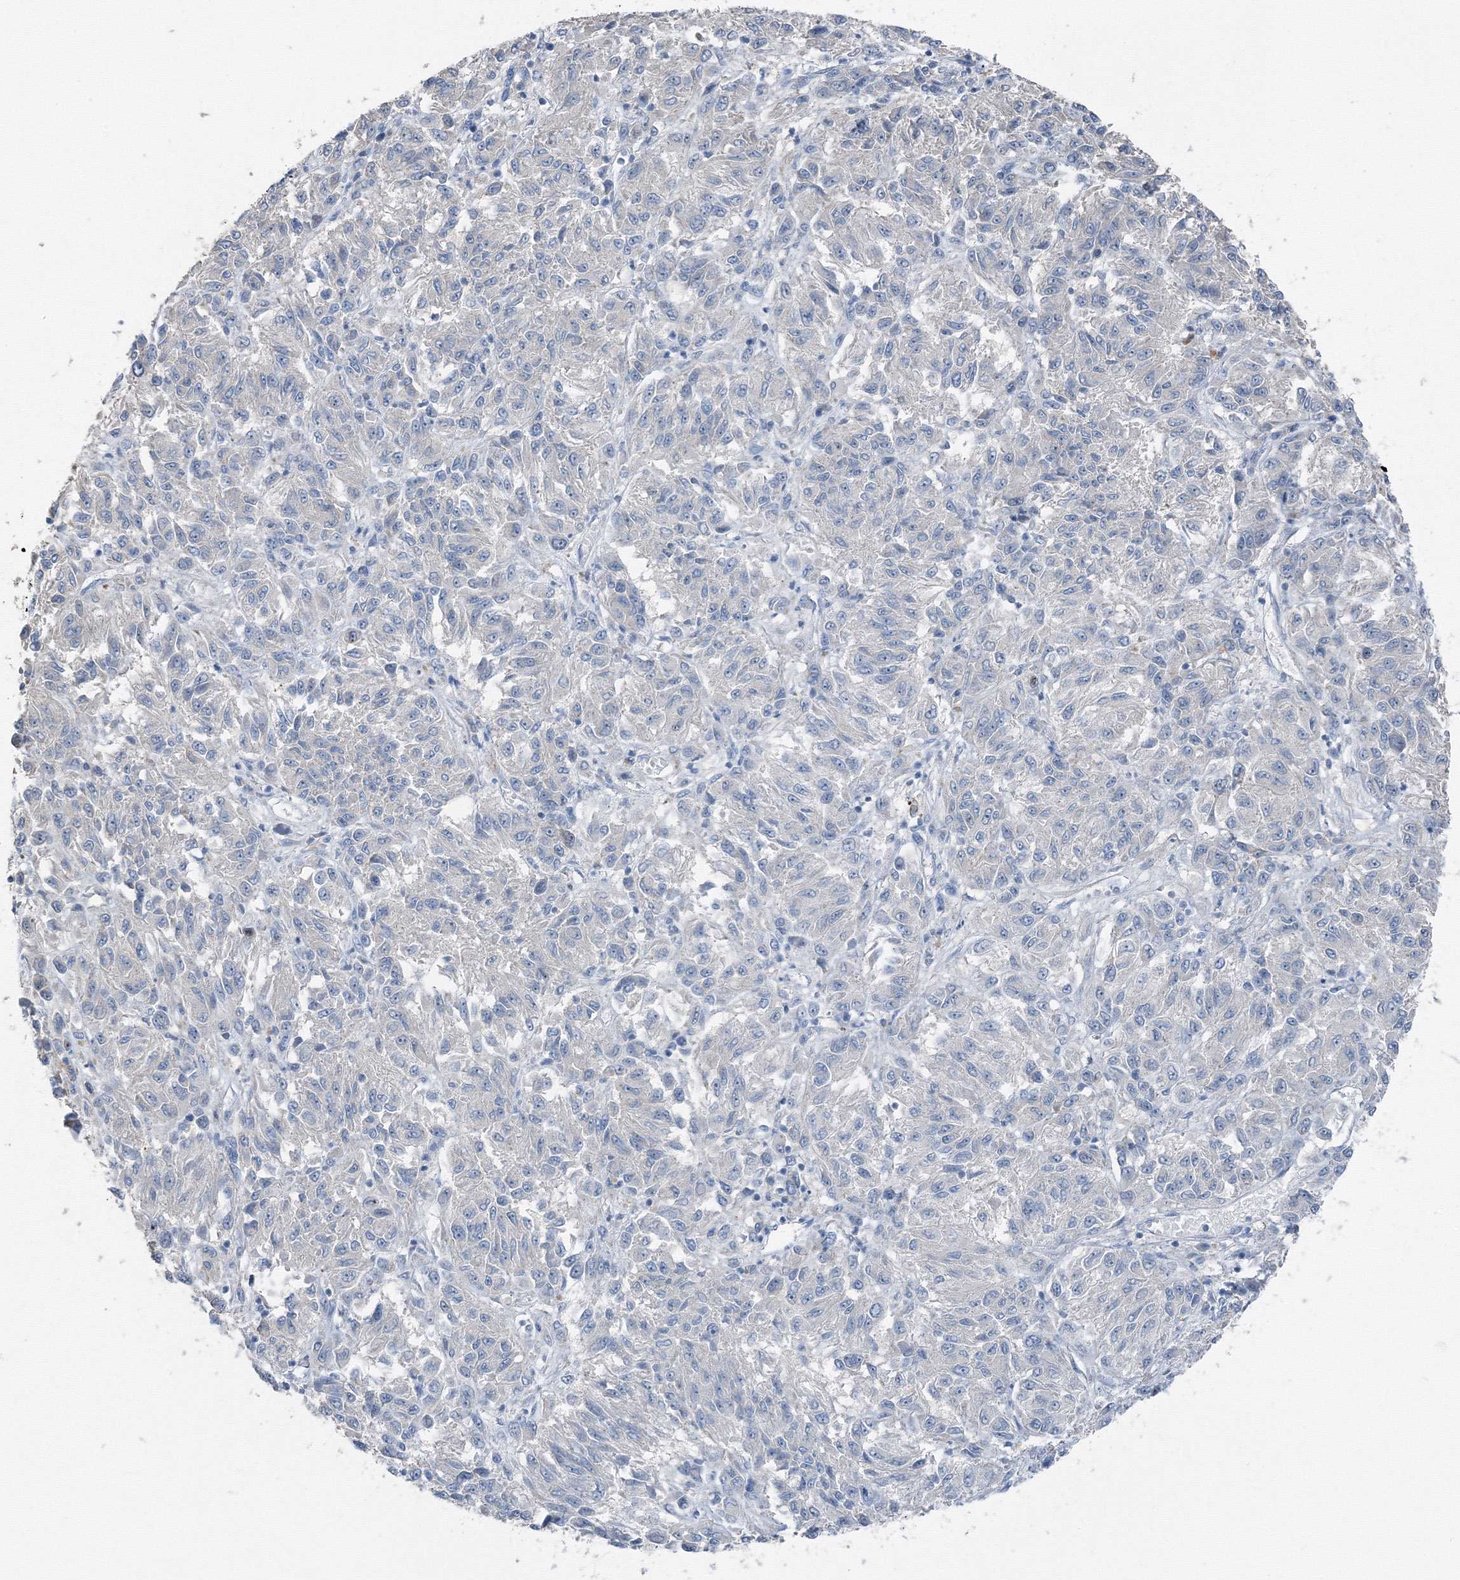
{"staining": {"intensity": "negative", "quantity": "none", "location": "none"}, "tissue": "melanoma", "cell_type": "Tumor cells", "image_type": "cancer", "snomed": [{"axis": "morphology", "description": "Malignant melanoma, Metastatic site"}, {"axis": "topography", "description": "Lung"}], "caption": "Image shows no protein staining in tumor cells of malignant melanoma (metastatic site) tissue.", "gene": "AASDH", "patient": {"sex": "male", "age": 64}}